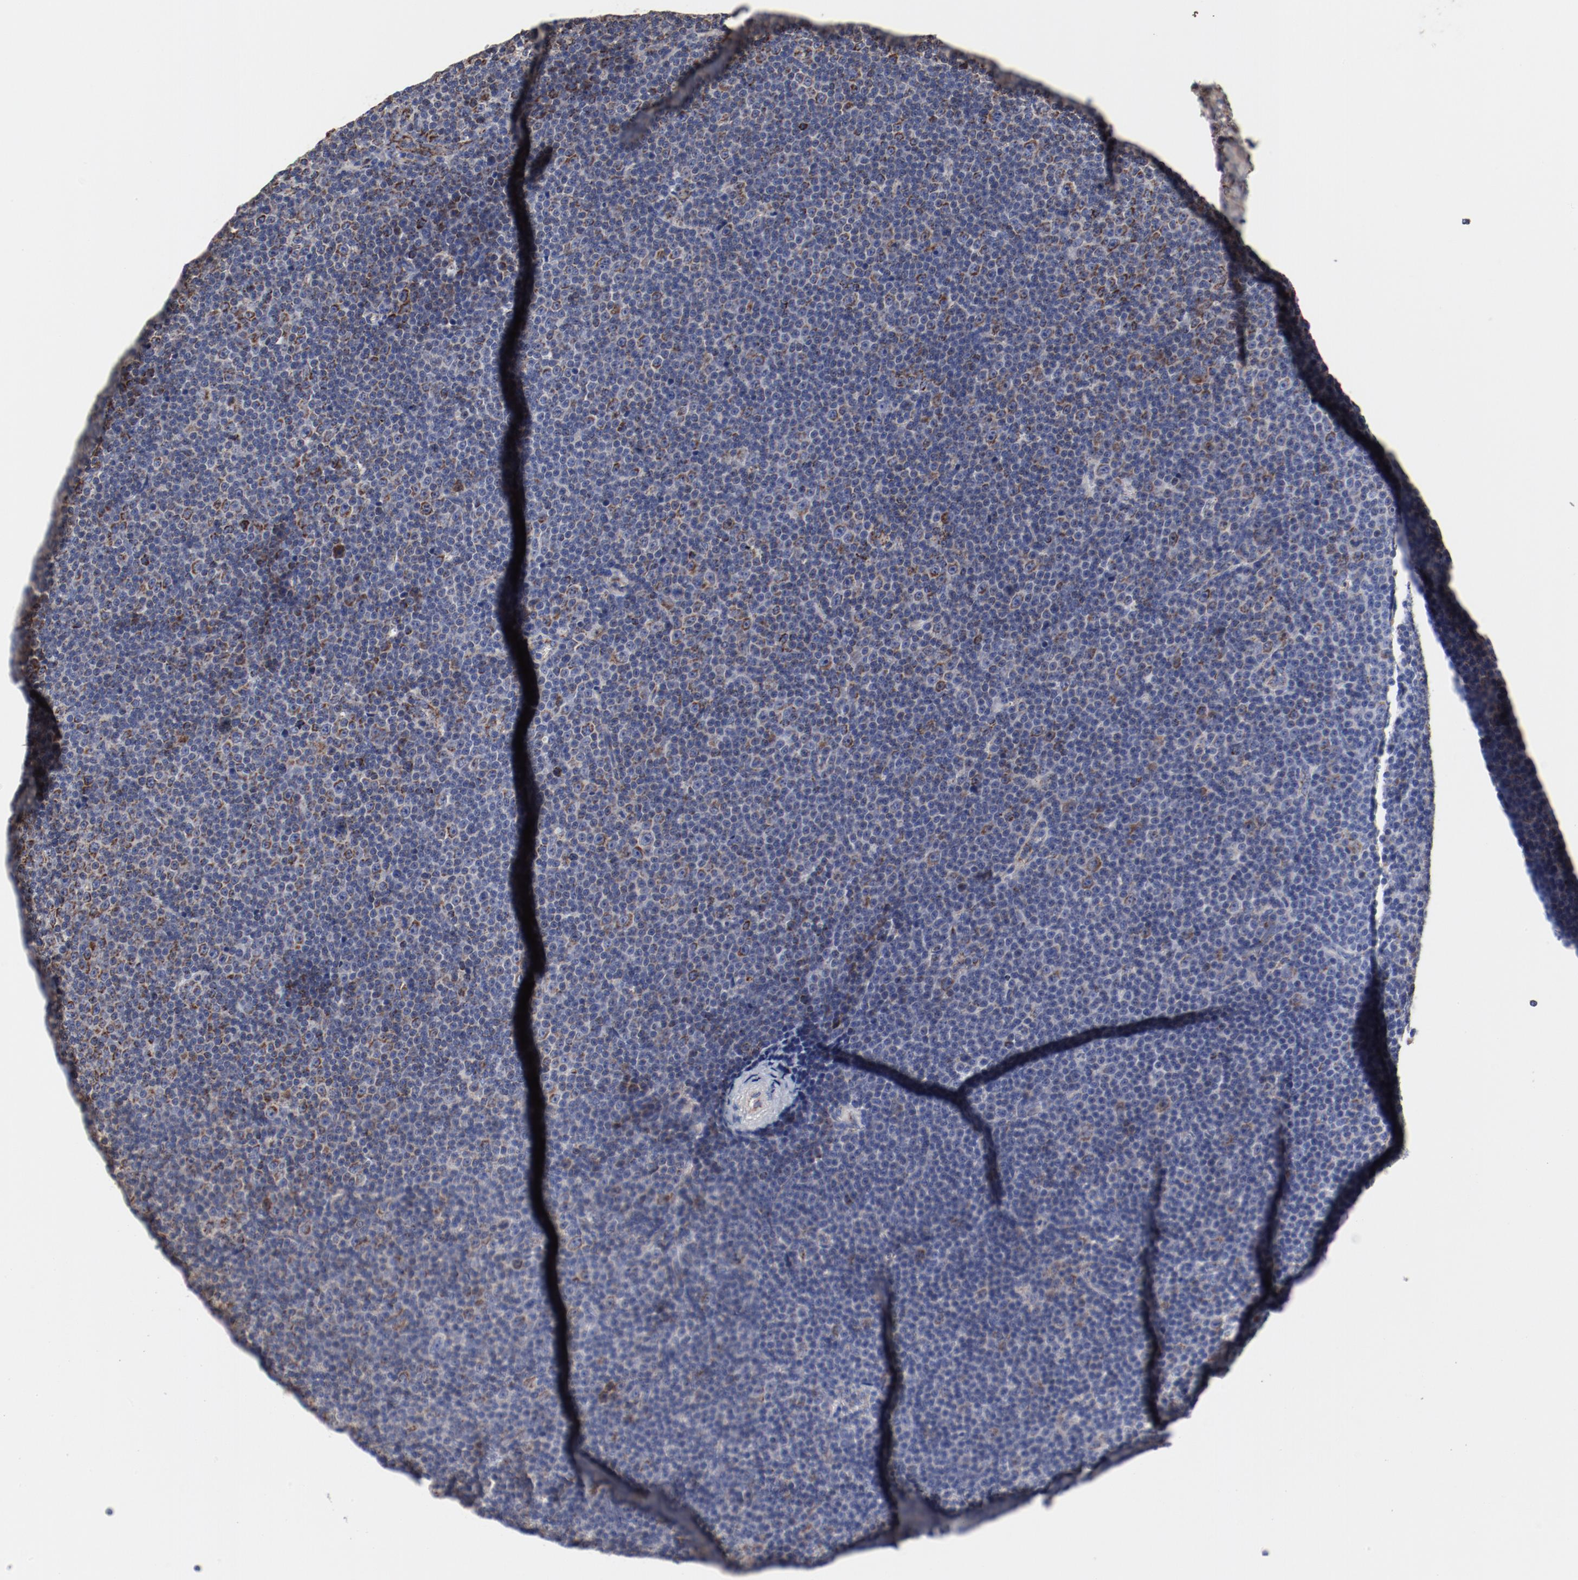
{"staining": {"intensity": "moderate", "quantity": "<25%", "location": "cytoplasmic/membranous"}, "tissue": "lymphoma", "cell_type": "Tumor cells", "image_type": "cancer", "snomed": [{"axis": "morphology", "description": "Malignant lymphoma, non-Hodgkin's type, Low grade"}, {"axis": "topography", "description": "Lymph node"}], "caption": "Protein analysis of low-grade malignant lymphoma, non-Hodgkin's type tissue shows moderate cytoplasmic/membranous expression in about <25% of tumor cells.", "gene": "NDUFV2", "patient": {"sex": "female", "age": 67}}